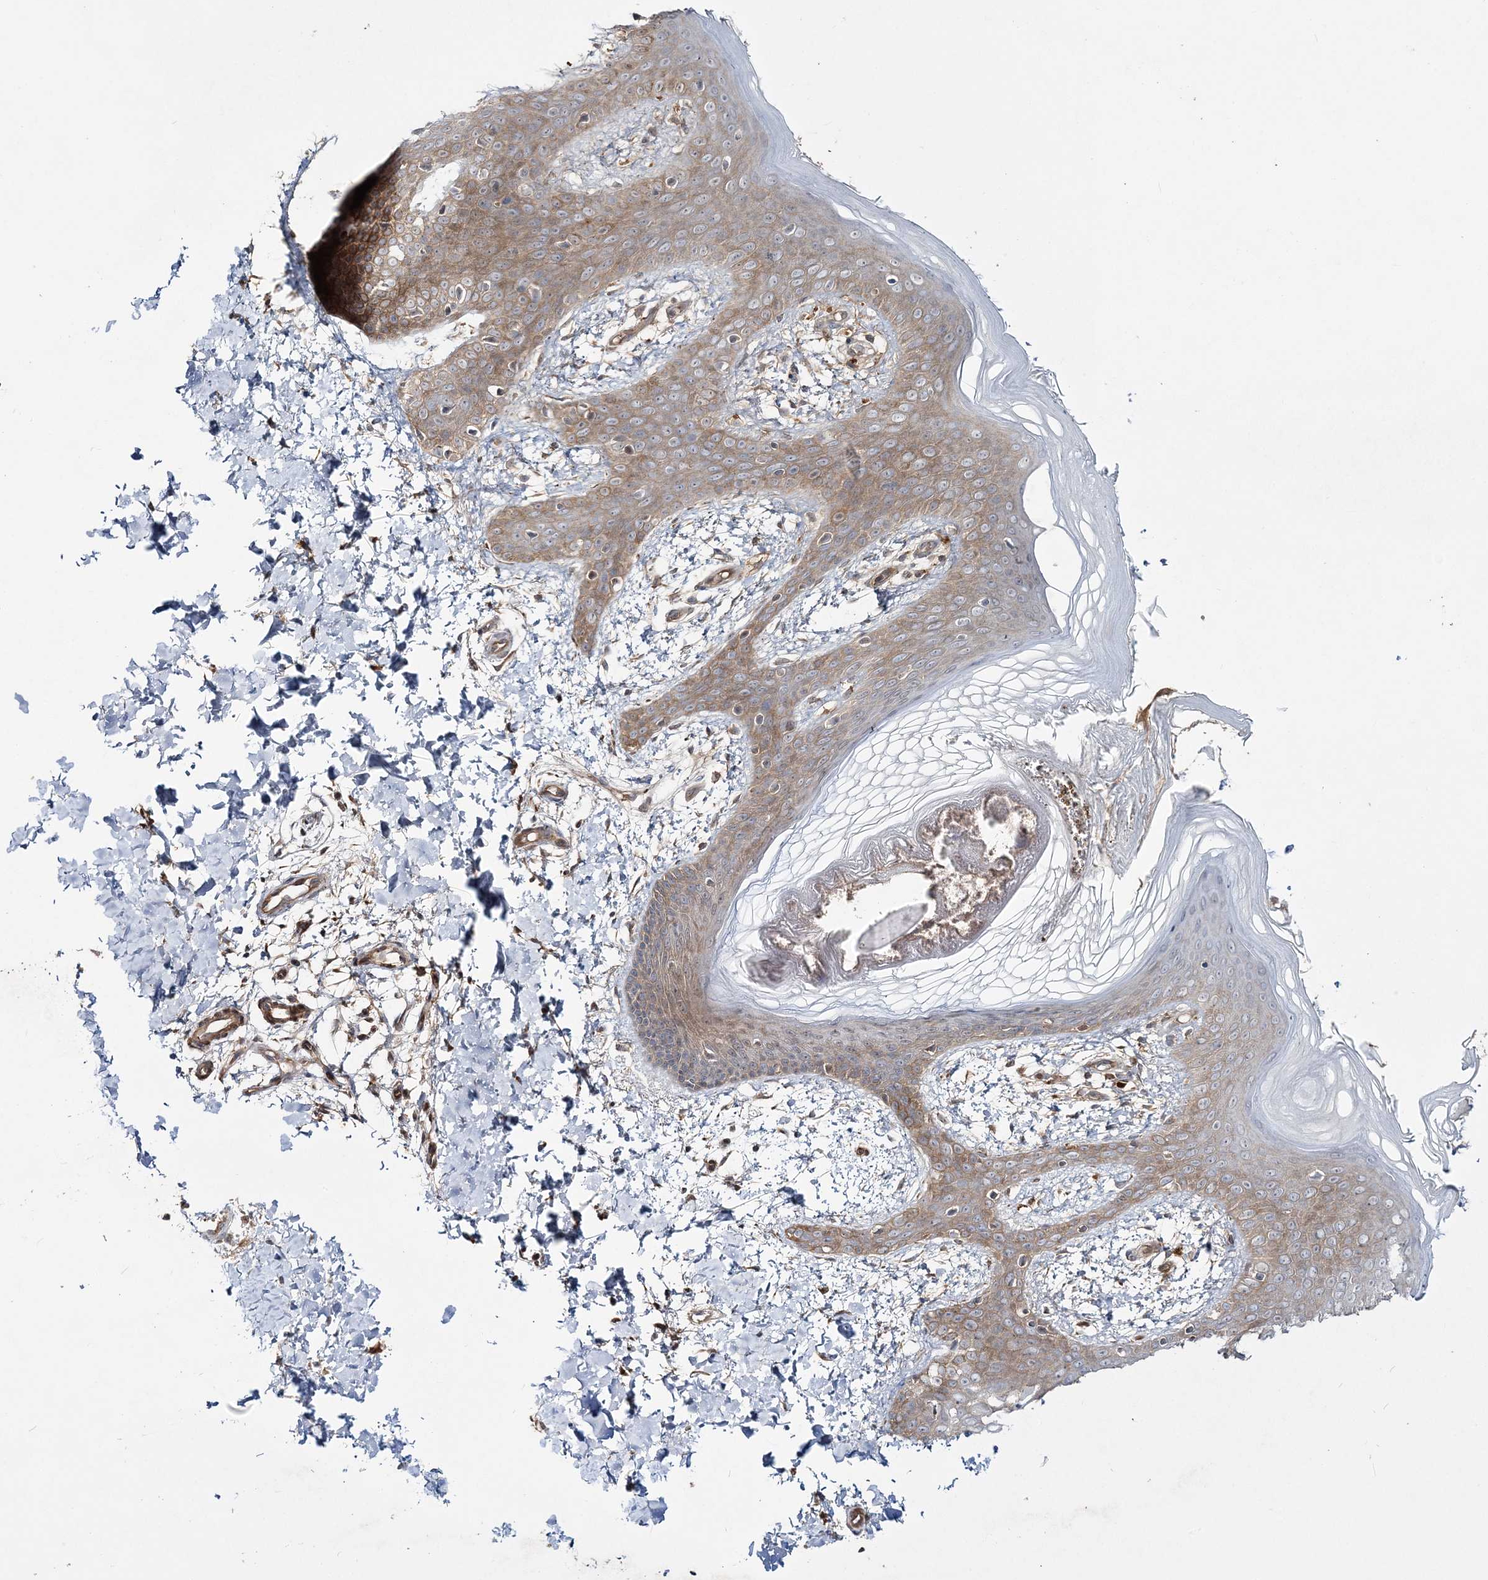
{"staining": {"intensity": "moderate", "quantity": ">75%", "location": "cytoplasmic/membranous"}, "tissue": "skin", "cell_type": "Fibroblasts", "image_type": "normal", "snomed": [{"axis": "morphology", "description": "Normal tissue, NOS"}, {"axis": "topography", "description": "Skin"}], "caption": "A medium amount of moderate cytoplasmic/membranous positivity is seen in approximately >75% of fibroblasts in normal skin.", "gene": "MOCS2", "patient": {"sex": "male", "age": 36}}